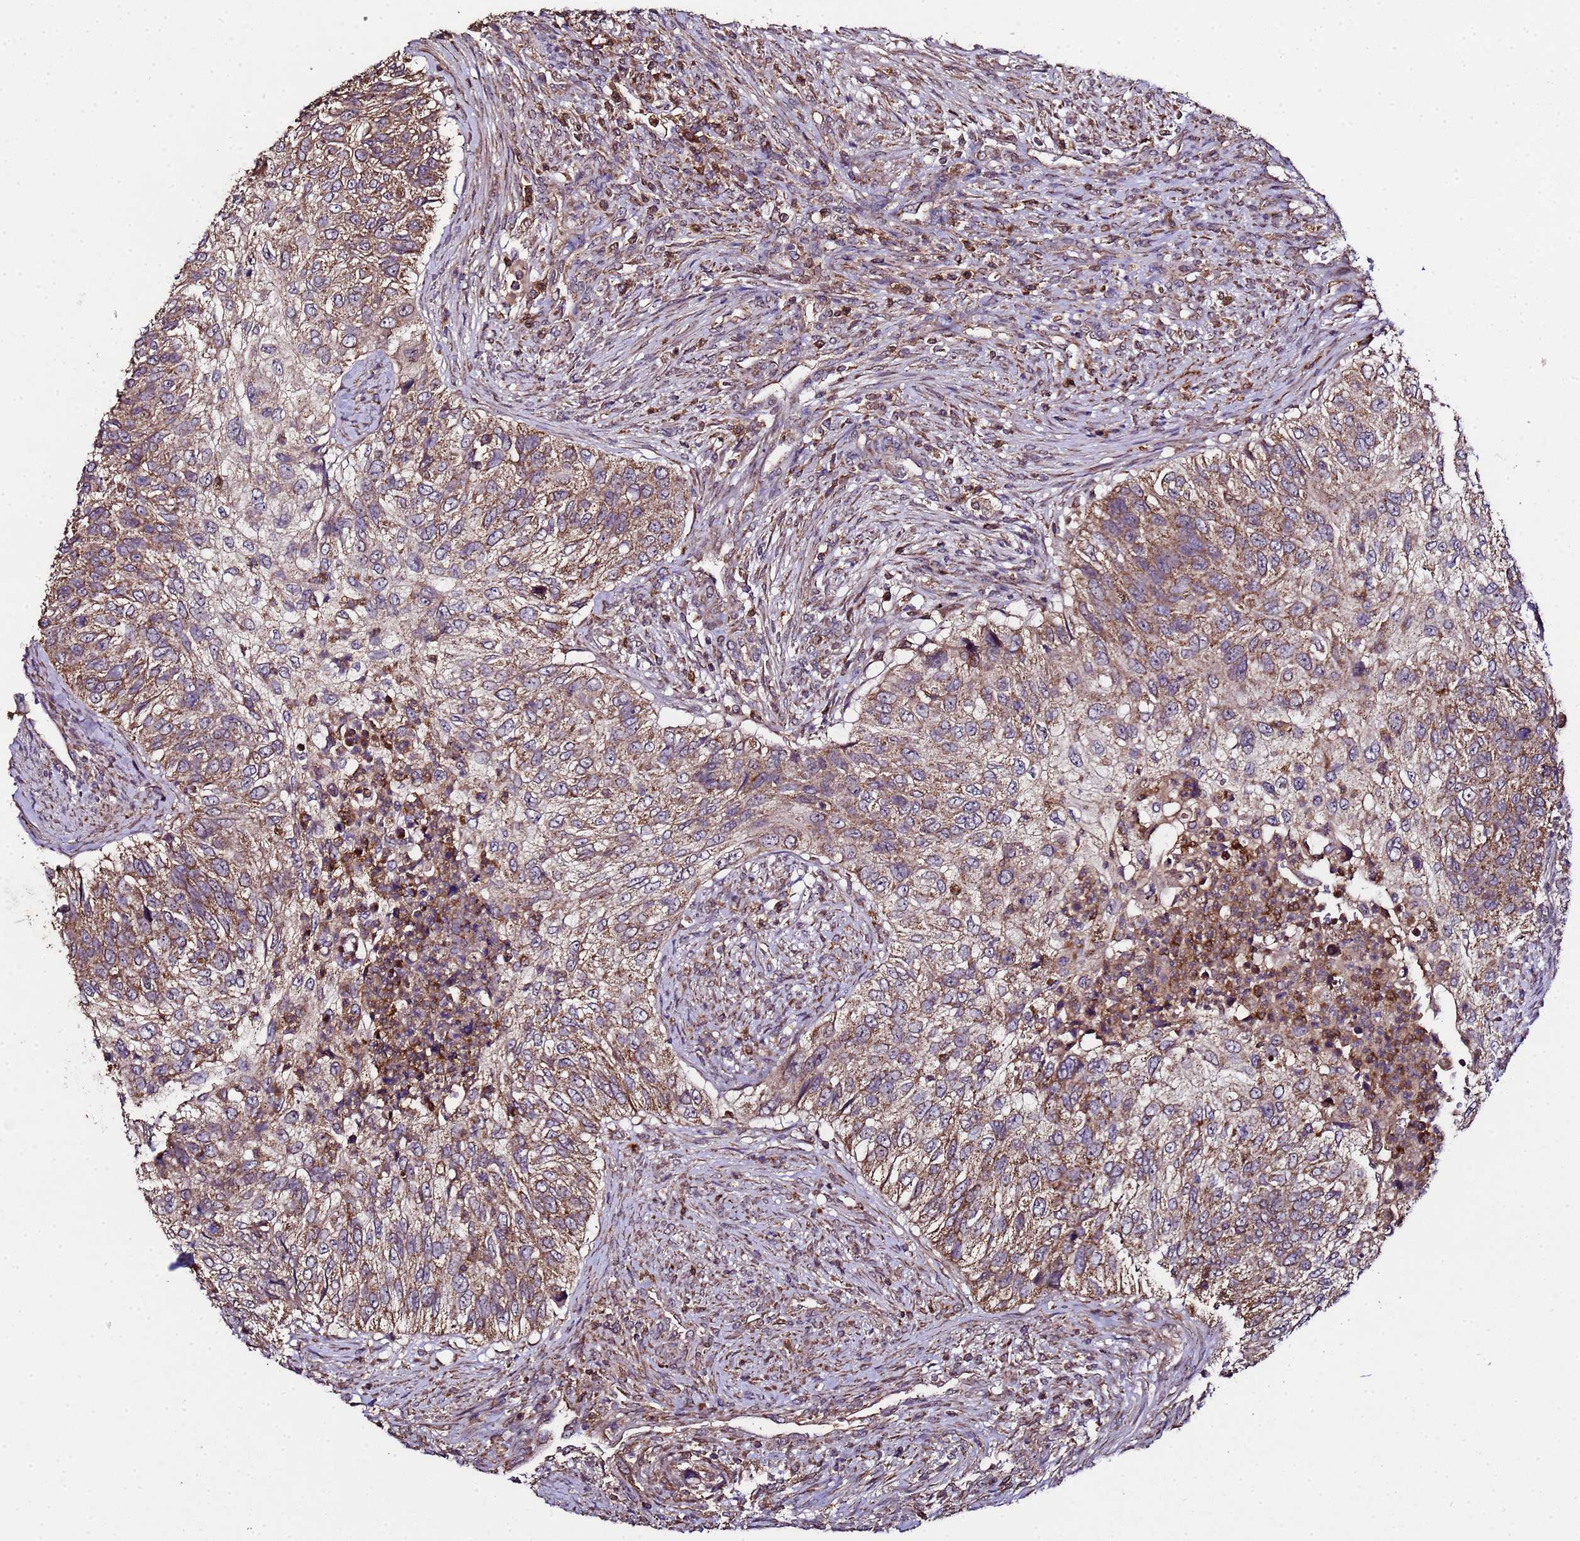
{"staining": {"intensity": "moderate", "quantity": ">75%", "location": "cytoplasmic/membranous"}, "tissue": "urothelial cancer", "cell_type": "Tumor cells", "image_type": "cancer", "snomed": [{"axis": "morphology", "description": "Urothelial carcinoma, High grade"}, {"axis": "topography", "description": "Urinary bladder"}], "caption": "Protein staining shows moderate cytoplasmic/membranous expression in approximately >75% of tumor cells in urothelial cancer.", "gene": "HSPBAP1", "patient": {"sex": "female", "age": 60}}